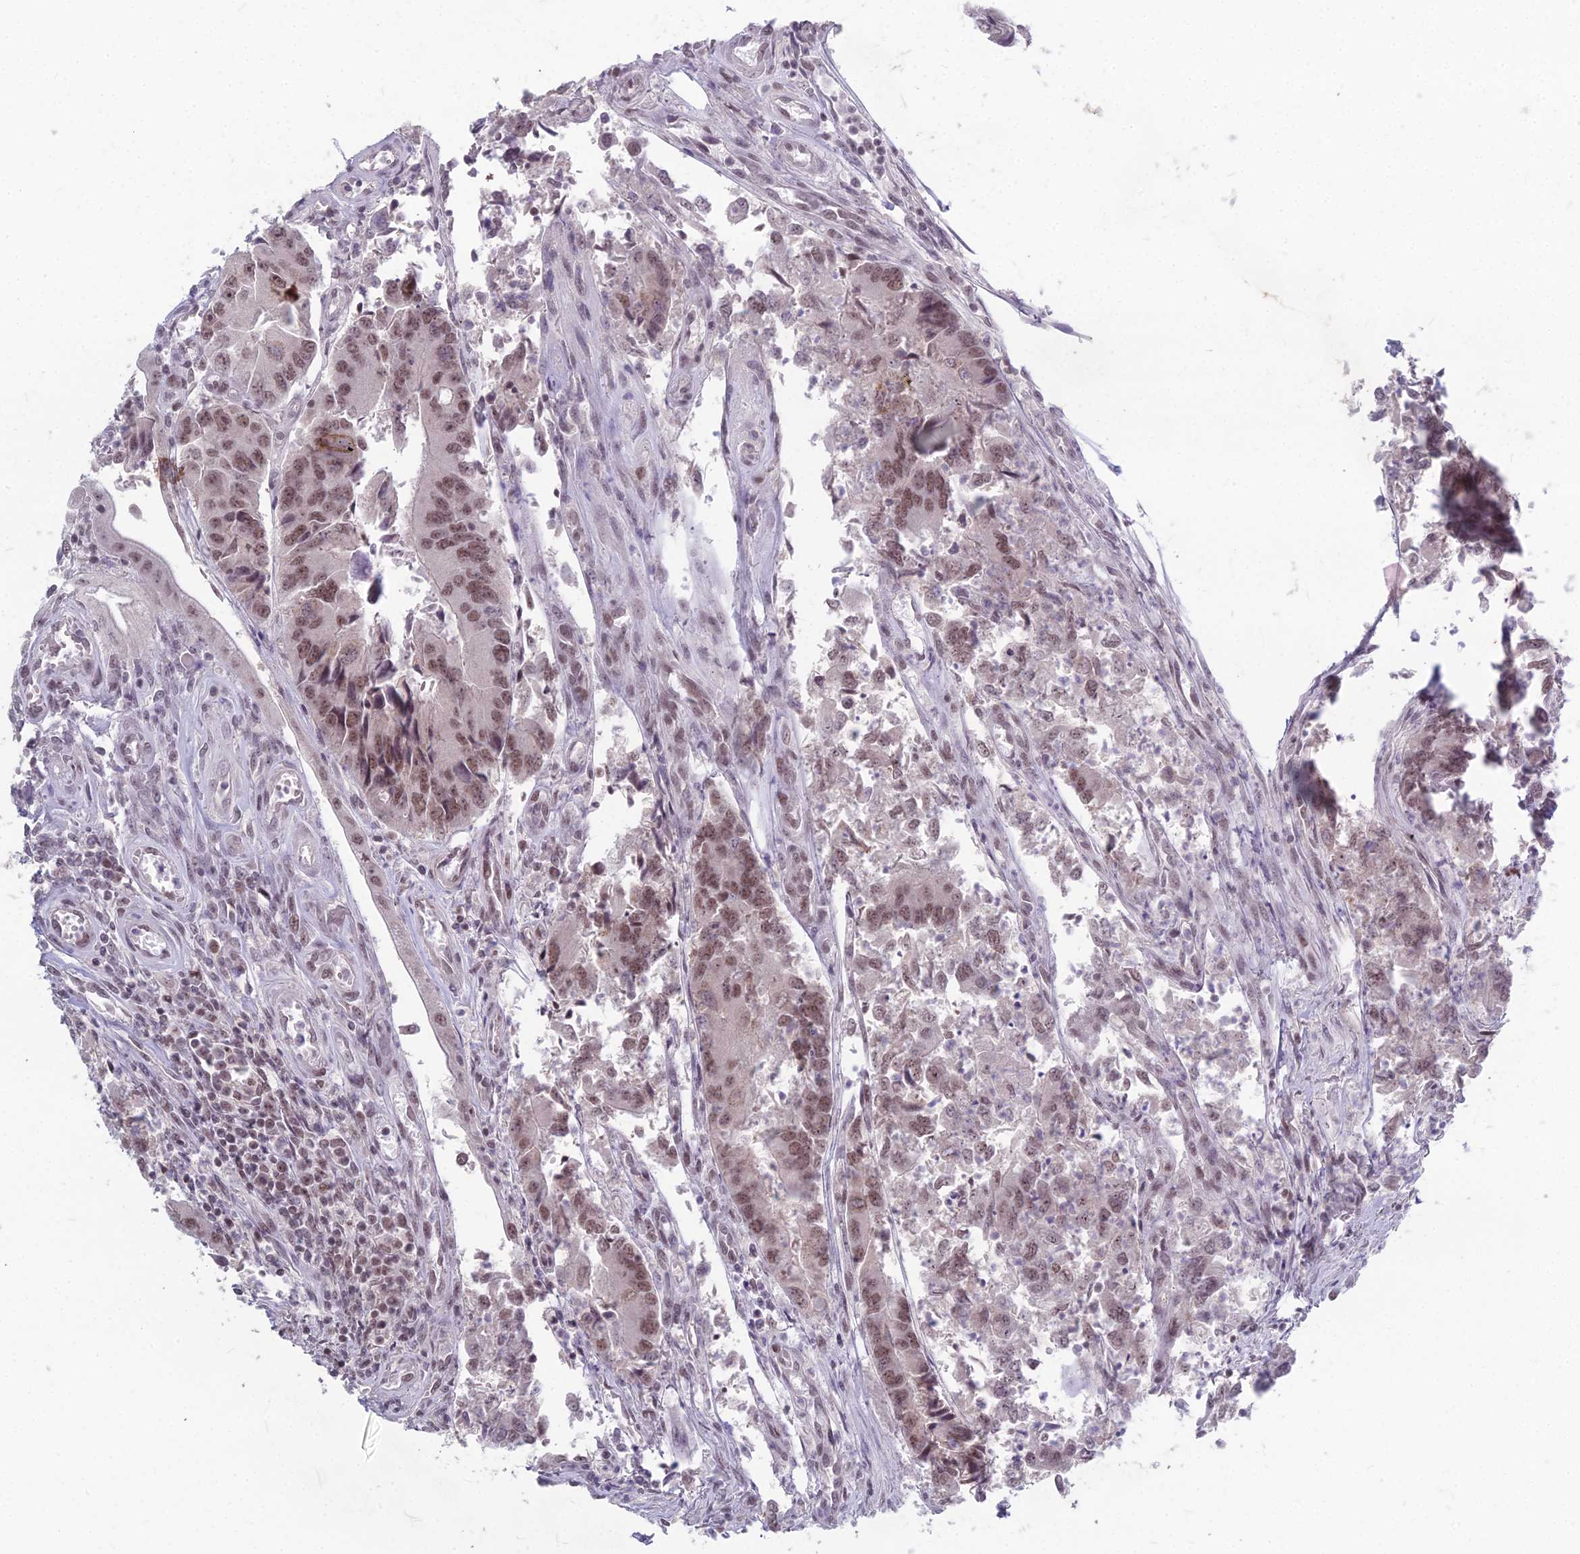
{"staining": {"intensity": "moderate", "quantity": ">75%", "location": "nuclear"}, "tissue": "colorectal cancer", "cell_type": "Tumor cells", "image_type": "cancer", "snomed": [{"axis": "morphology", "description": "Adenocarcinoma, NOS"}, {"axis": "topography", "description": "Colon"}], "caption": "Brown immunohistochemical staining in human colorectal adenocarcinoma demonstrates moderate nuclear expression in about >75% of tumor cells.", "gene": "KAT7", "patient": {"sex": "female", "age": 67}}